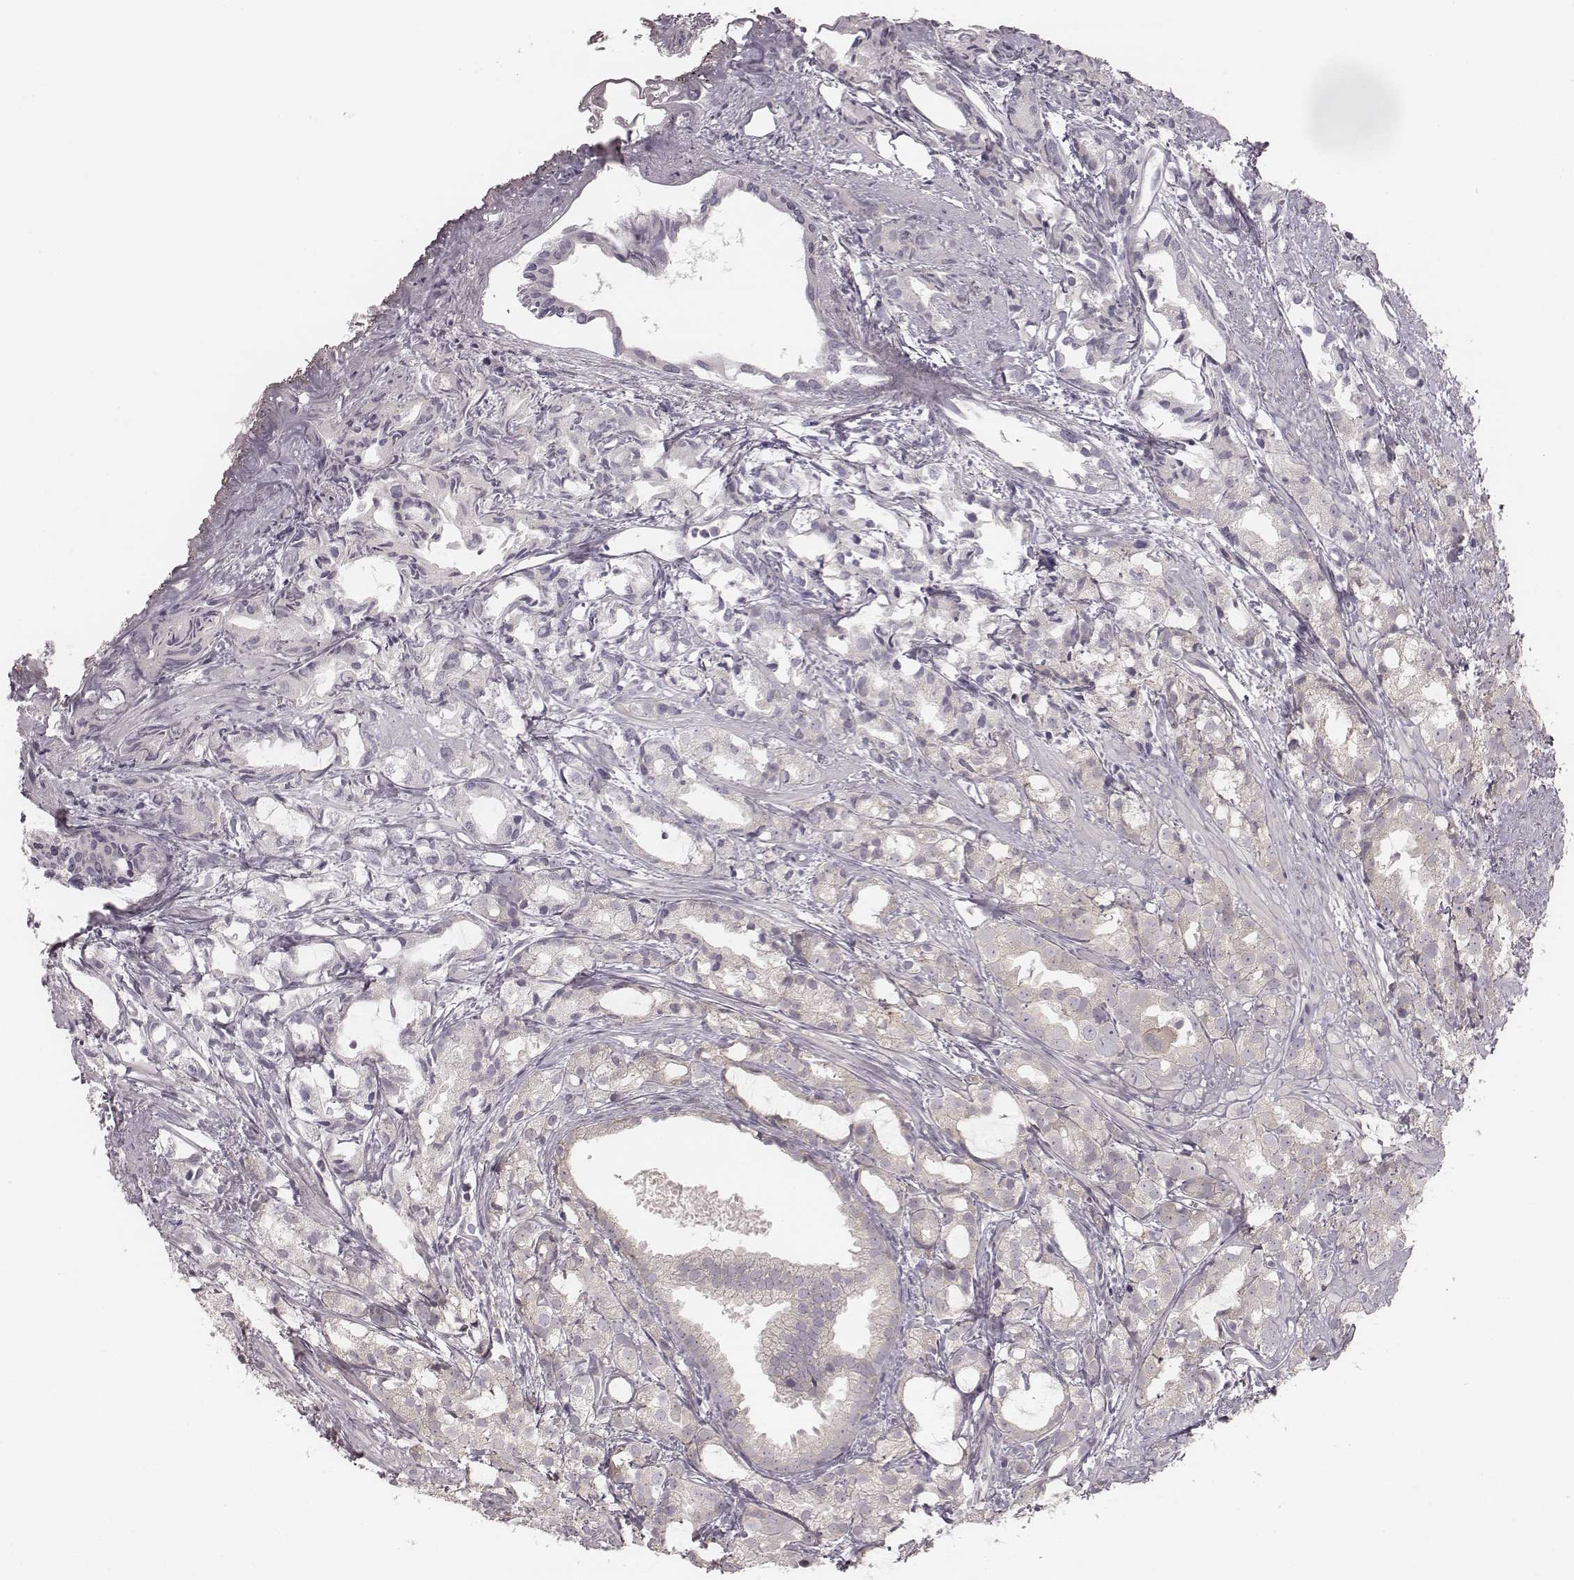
{"staining": {"intensity": "negative", "quantity": "none", "location": "none"}, "tissue": "prostate cancer", "cell_type": "Tumor cells", "image_type": "cancer", "snomed": [{"axis": "morphology", "description": "Adenocarcinoma, High grade"}, {"axis": "topography", "description": "Prostate"}], "caption": "A photomicrograph of human prostate cancer is negative for staining in tumor cells. (Brightfield microscopy of DAB immunohistochemistry (IHC) at high magnification).", "gene": "TDRD5", "patient": {"sex": "male", "age": 79}}